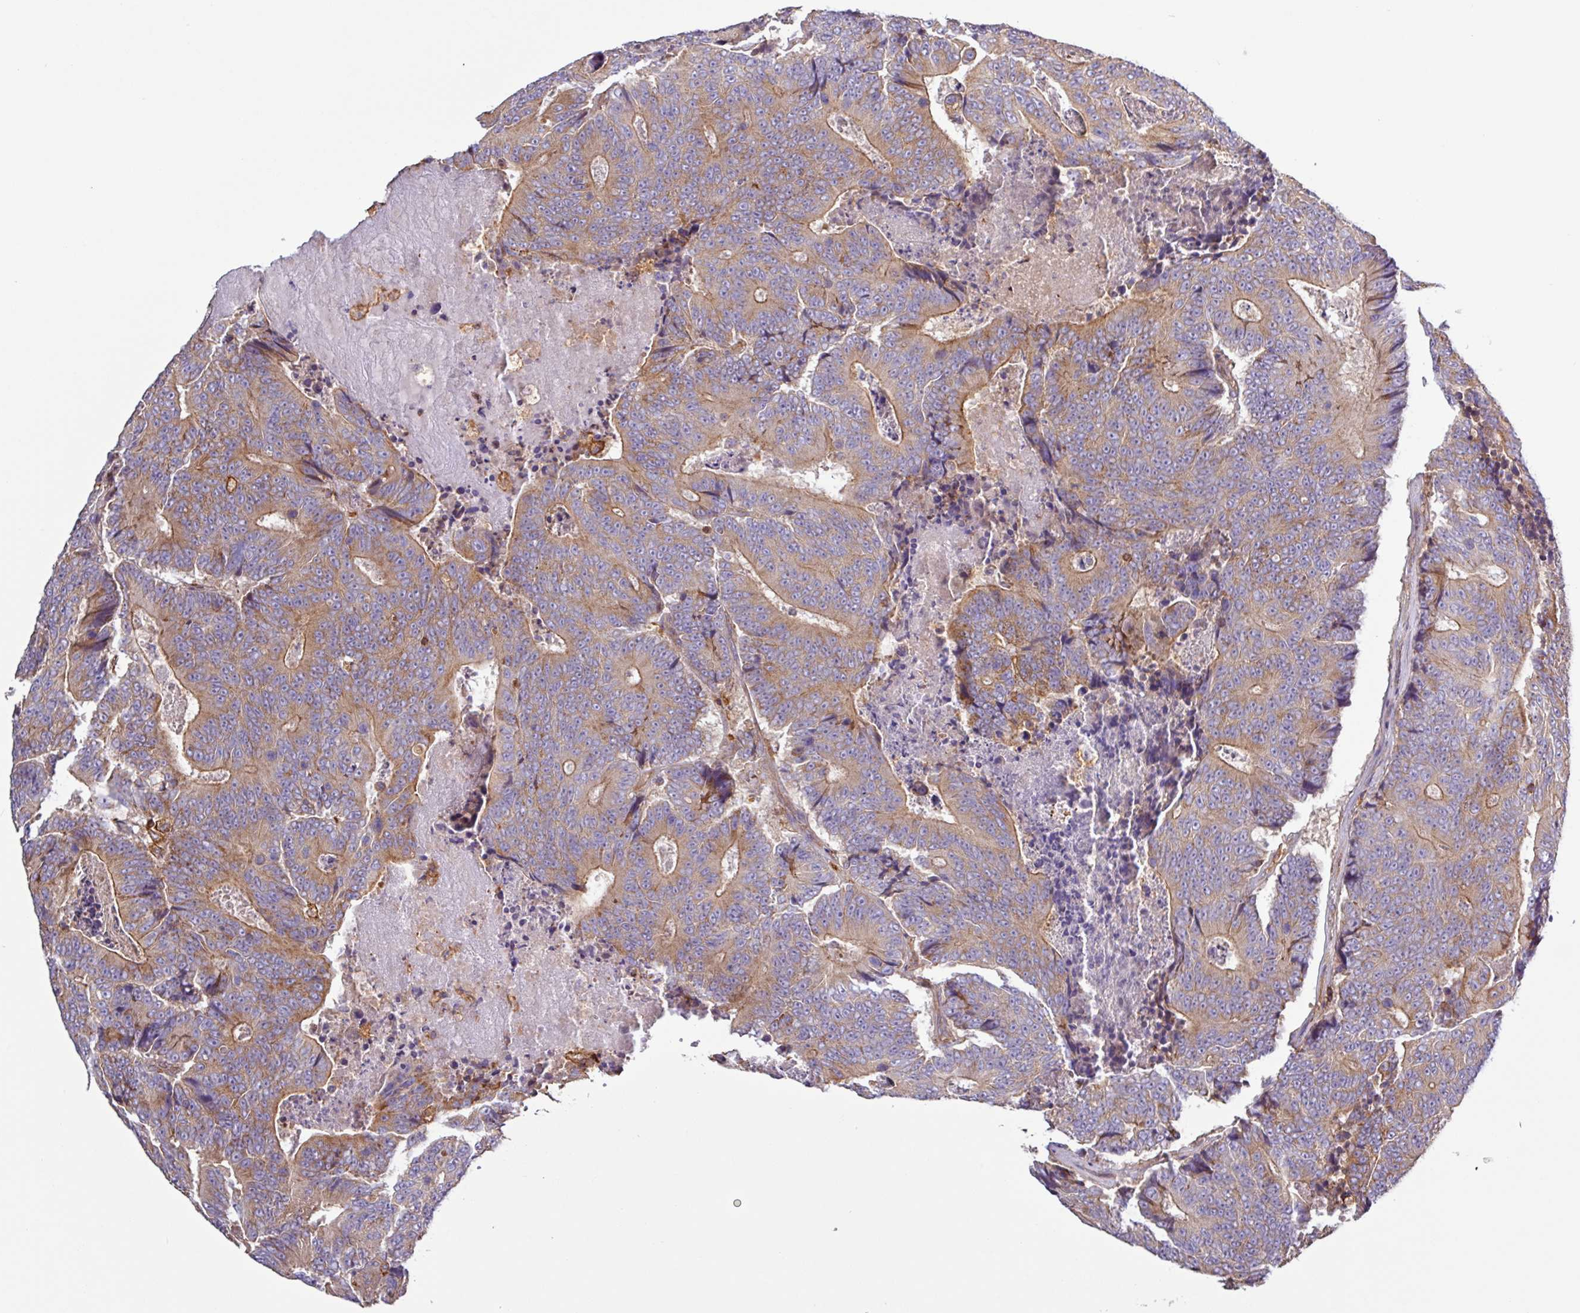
{"staining": {"intensity": "moderate", "quantity": "25%-75%", "location": "cytoplasmic/membranous"}, "tissue": "colorectal cancer", "cell_type": "Tumor cells", "image_type": "cancer", "snomed": [{"axis": "morphology", "description": "Adenocarcinoma, NOS"}, {"axis": "topography", "description": "Colon"}], "caption": "Immunohistochemical staining of human adenocarcinoma (colorectal) reveals medium levels of moderate cytoplasmic/membranous positivity in approximately 25%-75% of tumor cells.", "gene": "ACTR3", "patient": {"sex": "male", "age": 83}}